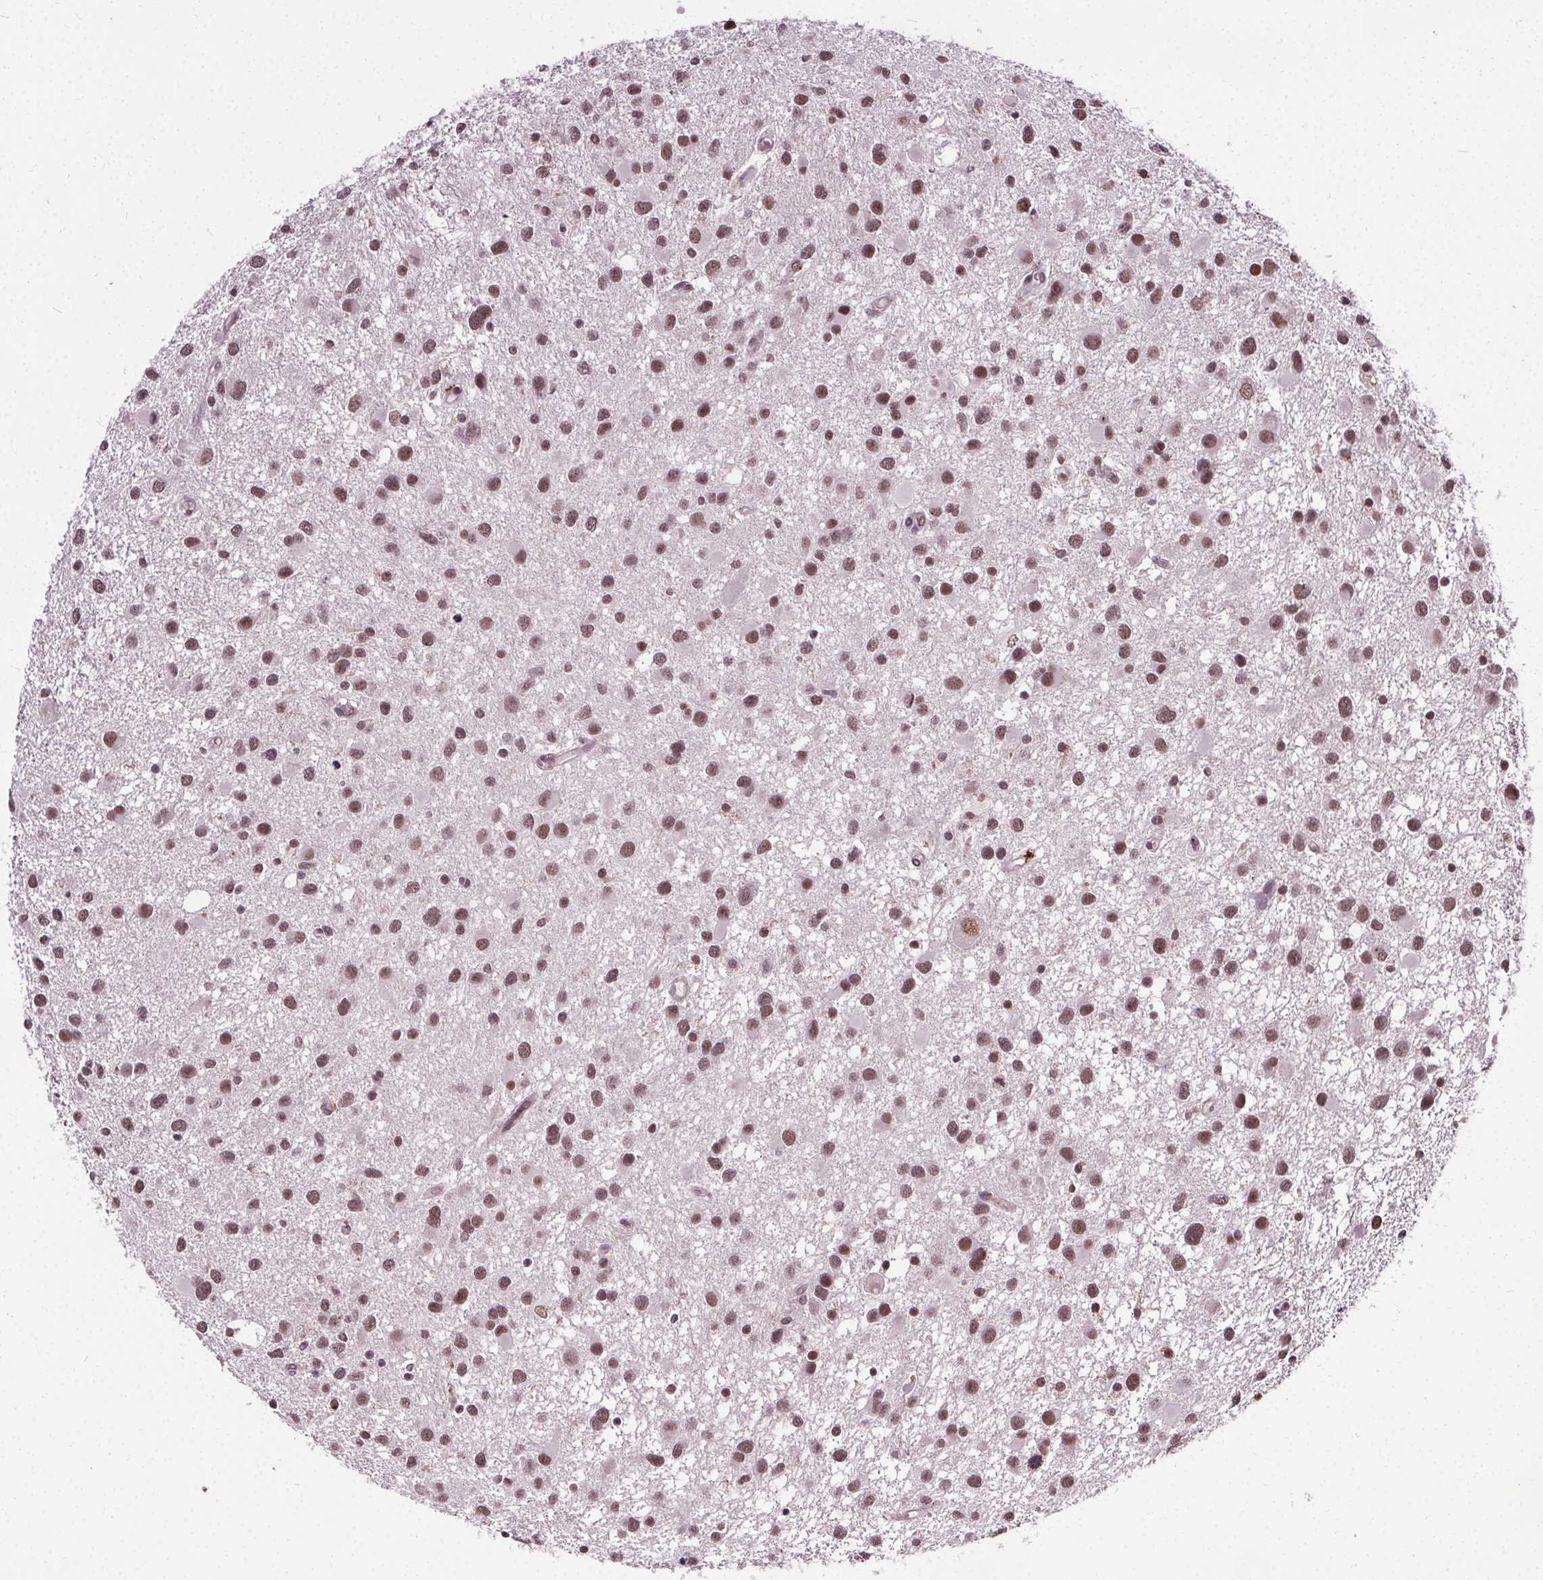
{"staining": {"intensity": "moderate", "quantity": ">75%", "location": "nuclear"}, "tissue": "glioma", "cell_type": "Tumor cells", "image_type": "cancer", "snomed": [{"axis": "morphology", "description": "Glioma, malignant, Low grade"}, {"axis": "topography", "description": "Brain"}], "caption": "Protein staining reveals moderate nuclear expression in about >75% of tumor cells in glioma.", "gene": "MED6", "patient": {"sex": "female", "age": 32}}